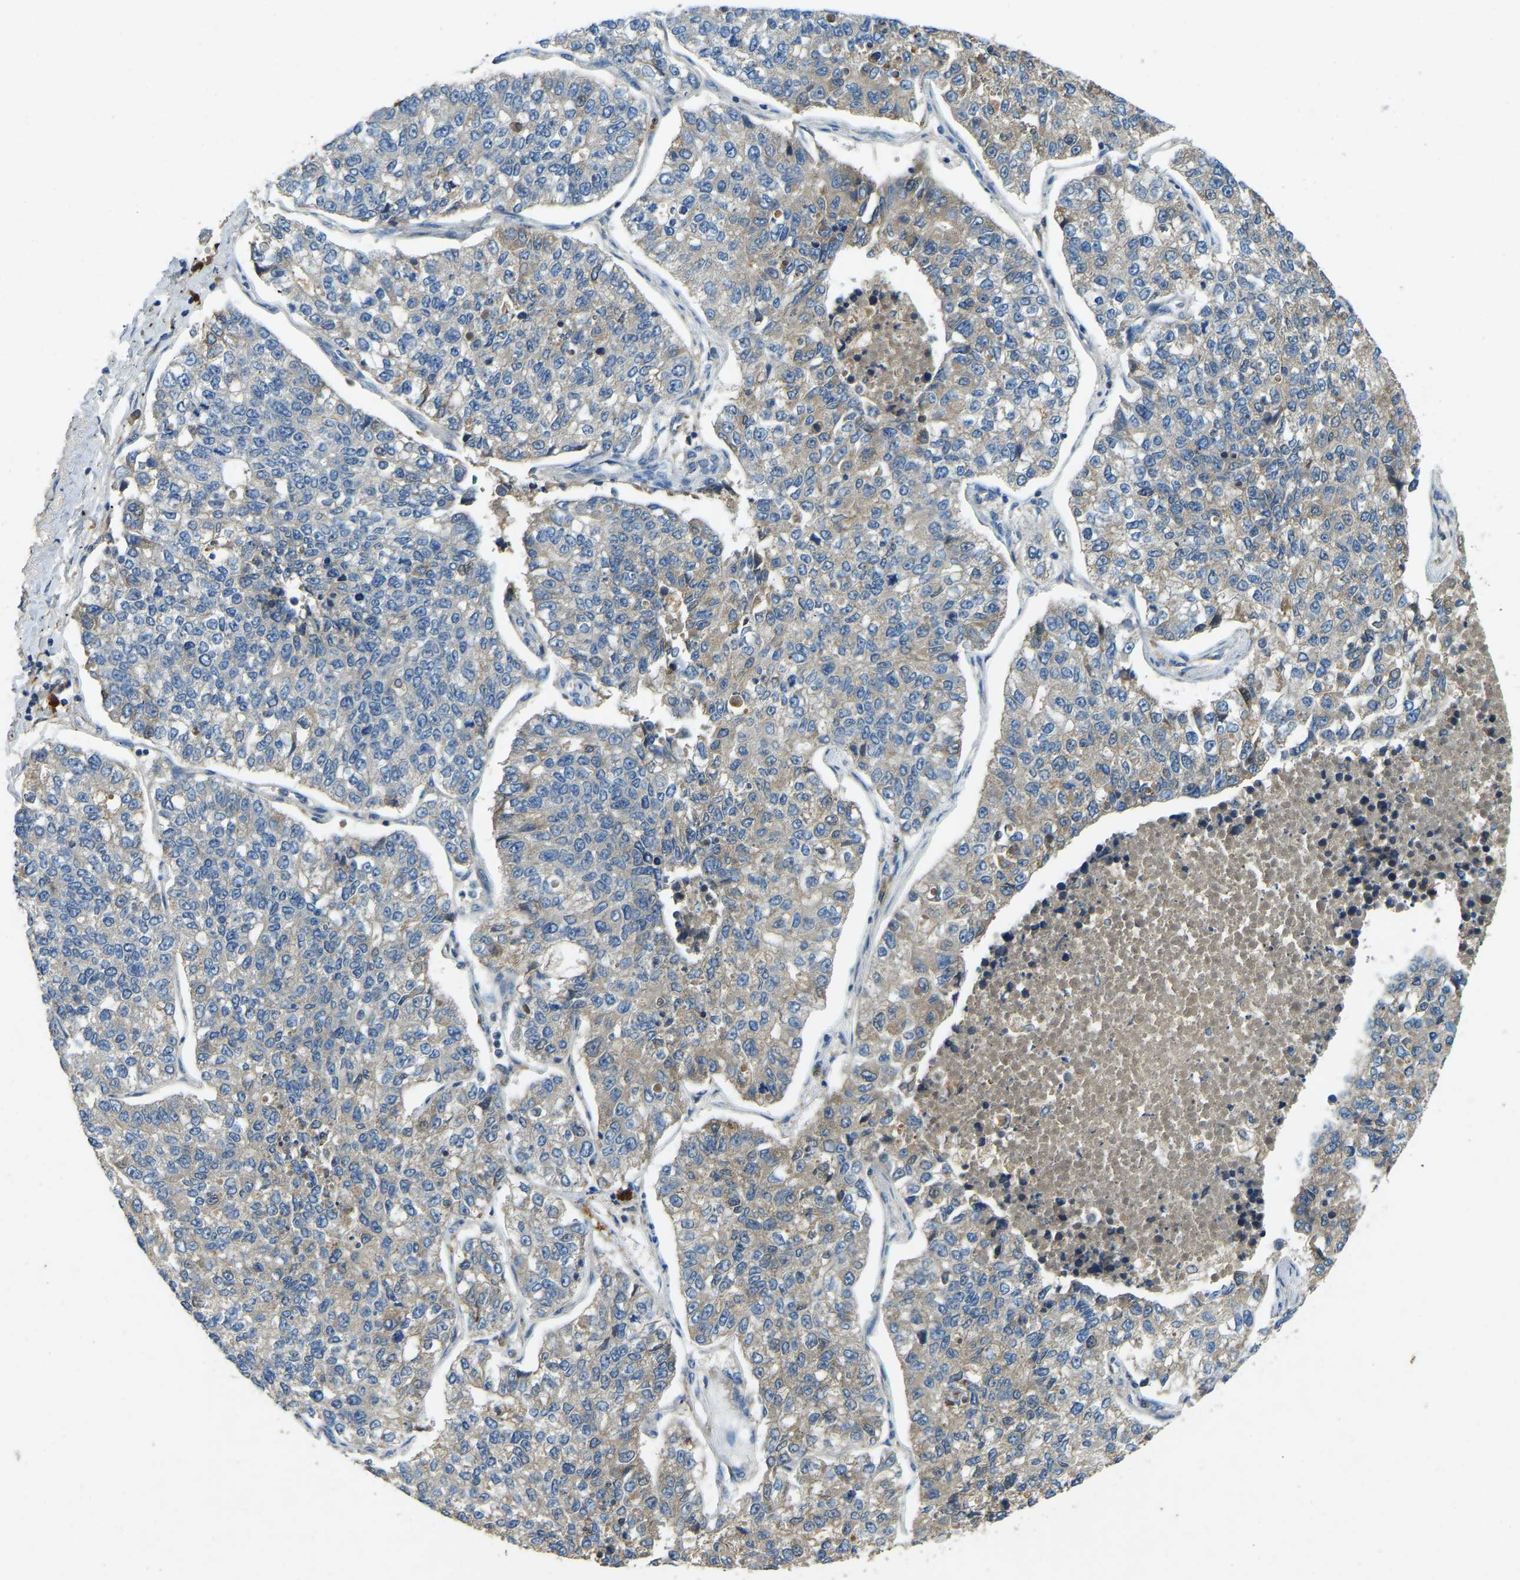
{"staining": {"intensity": "weak", "quantity": "25%-75%", "location": "cytoplasmic/membranous"}, "tissue": "lung cancer", "cell_type": "Tumor cells", "image_type": "cancer", "snomed": [{"axis": "morphology", "description": "Adenocarcinoma, NOS"}, {"axis": "topography", "description": "Lung"}], "caption": "A low amount of weak cytoplasmic/membranous staining is identified in about 25%-75% of tumor cells in lung cancer (adenocarcinoma) tissue.", "gene": "ATP8B1", "patient": {"sex": "male", "age": 49}}